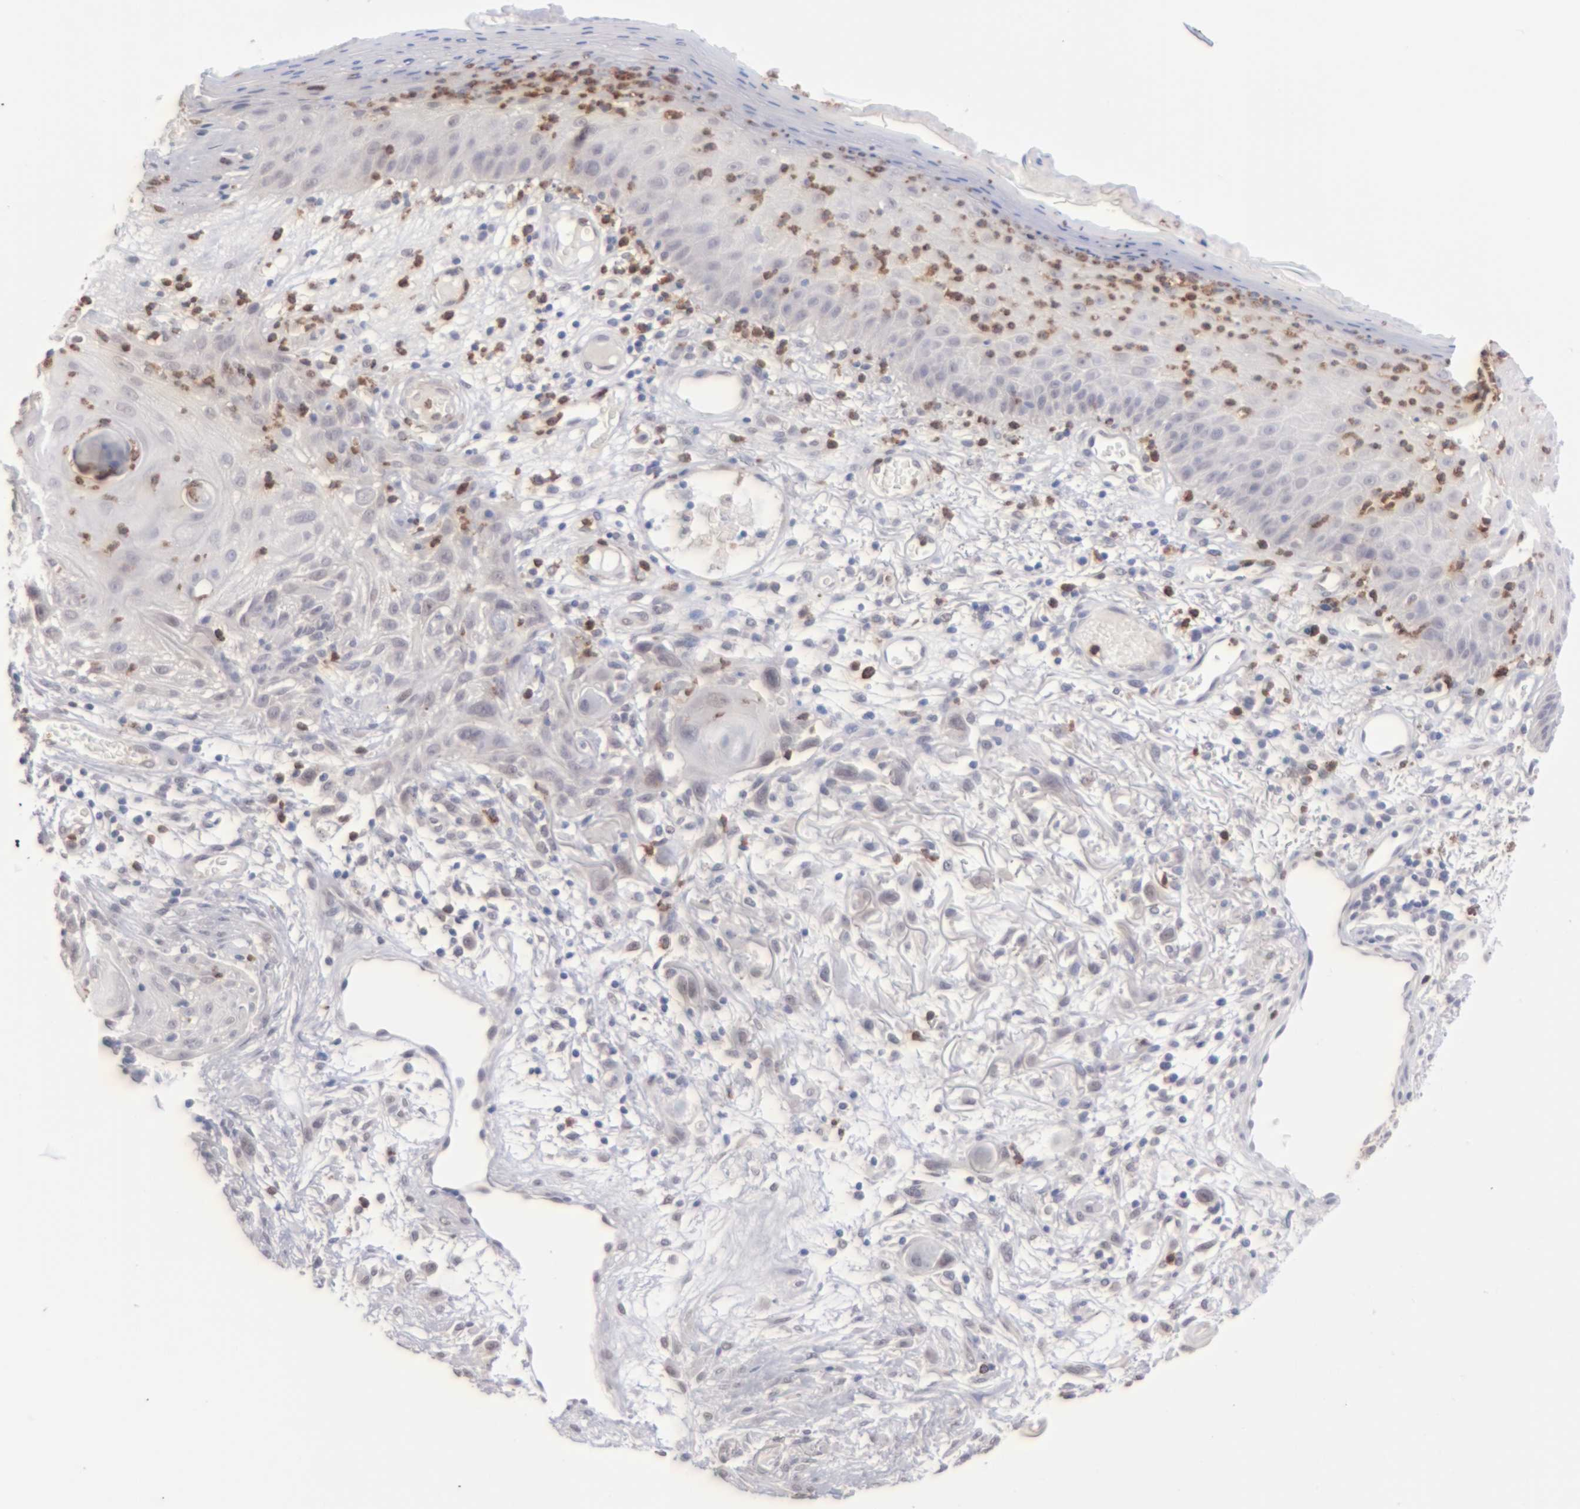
{"staining": {"intensity": "weak", "quantity": "<25%", "location": "cytoplasmic/membranous"}, "tissue": "skin cancer", "cell_type": "Tumor cells", "image_type": "cancer", "snomed": [{"axis": "morphology", "description": "Squamous cell carcinoma, NOS"}, {"axis": "topography", "description": "Skin"}], "caption": "DAB (3,3'-diaminobenzidine) immunohistochemical staining of skin cancer demonstrates no significant positivity in tumor cells.", "gene": "MGAM", "patient": {"sex": "female", "age": 59}}